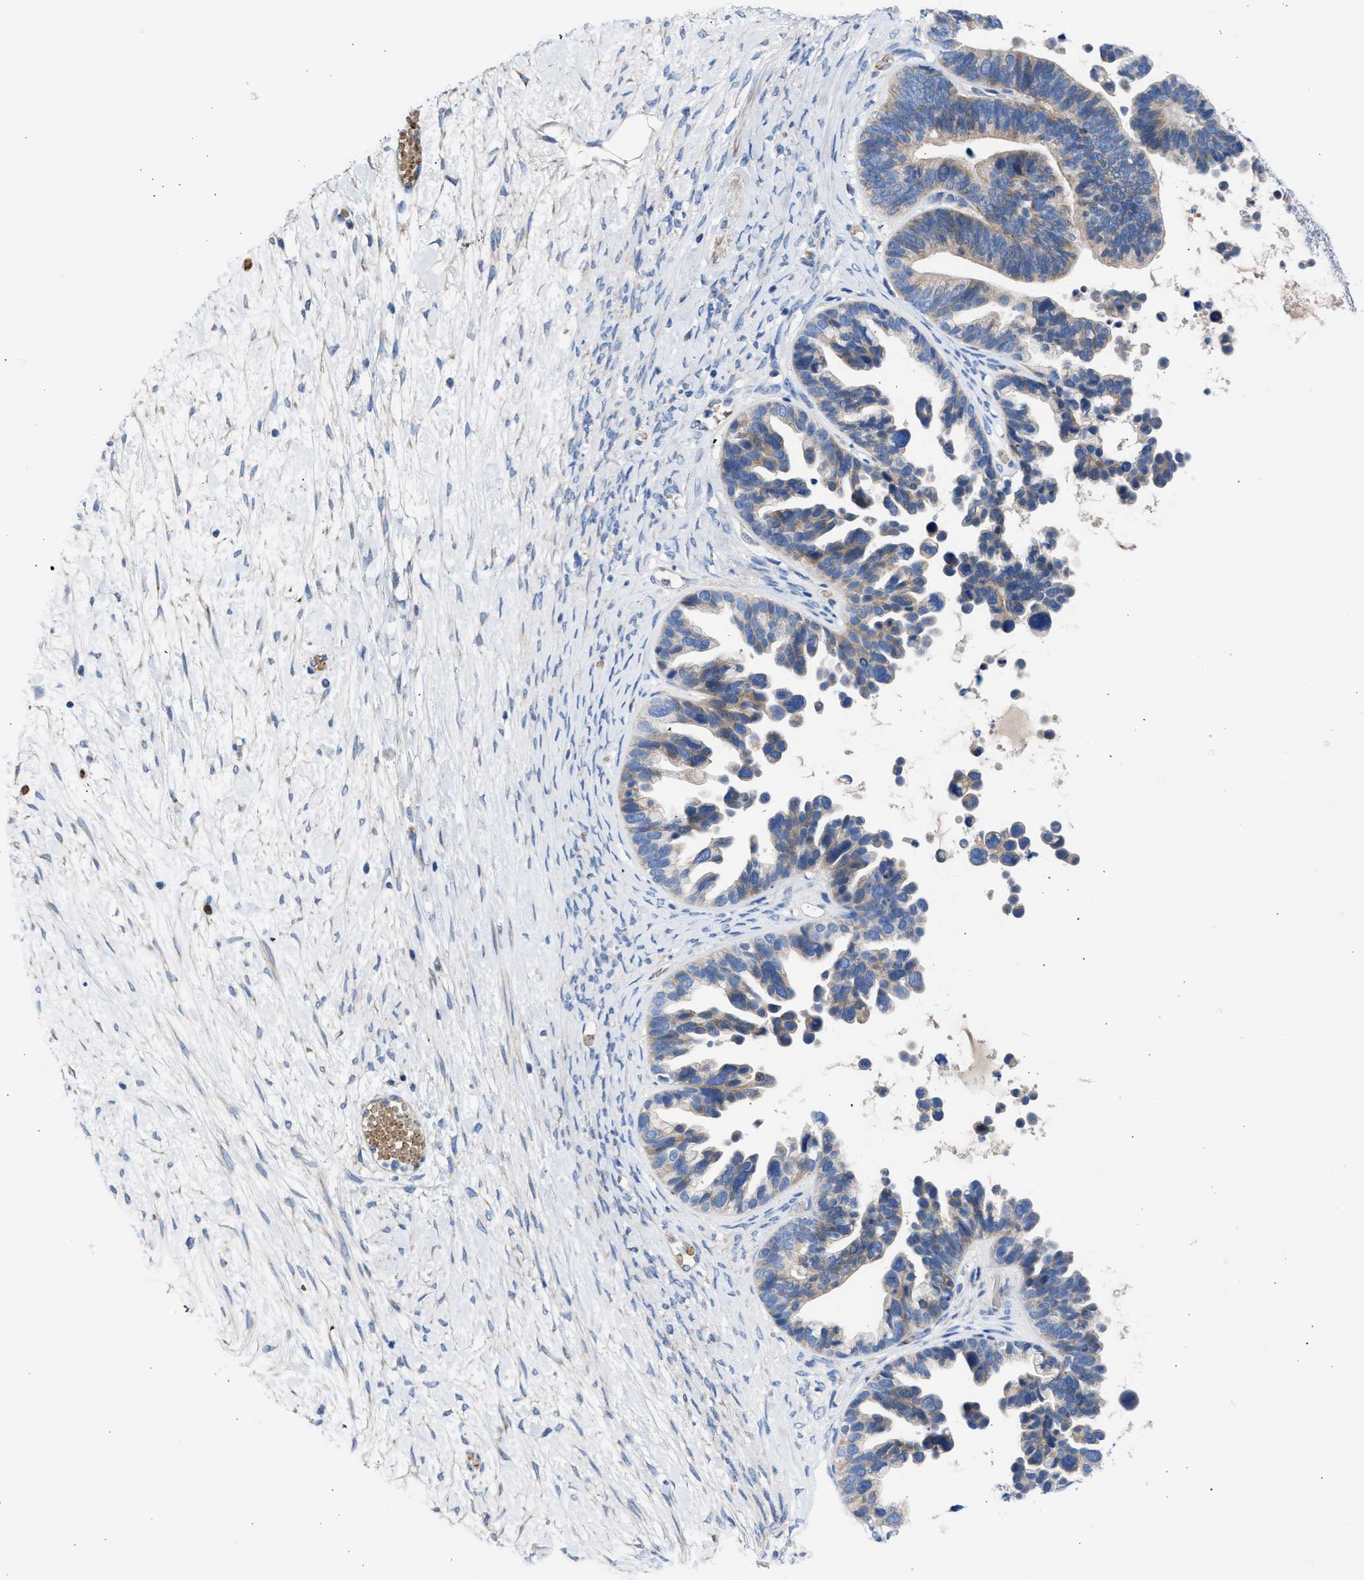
{"staining": {"intensity": "weak", "quantity": ">75%", "location": "cytoplasmic/membranous"}, "tissue": "ovarian cancer", "cell_type": "Tumor cells", "image_type": "cancer", "snomed": [{"axis": "morphology", "description": "Cystadenocarcinoma, serous, NOS"}, {"axis": "topography", "description": "Ovary"}], "caption": "Immunohistochemistry image of serous cystadenocarcinoma (ovarian) stained for a protein (brown), which demonstrates low levels of weak cytoplasmic/membranous staining in approximately >75% of tumor cells.", "gene": "BTG3", "patient": {"sex": "female", "age": 56}}